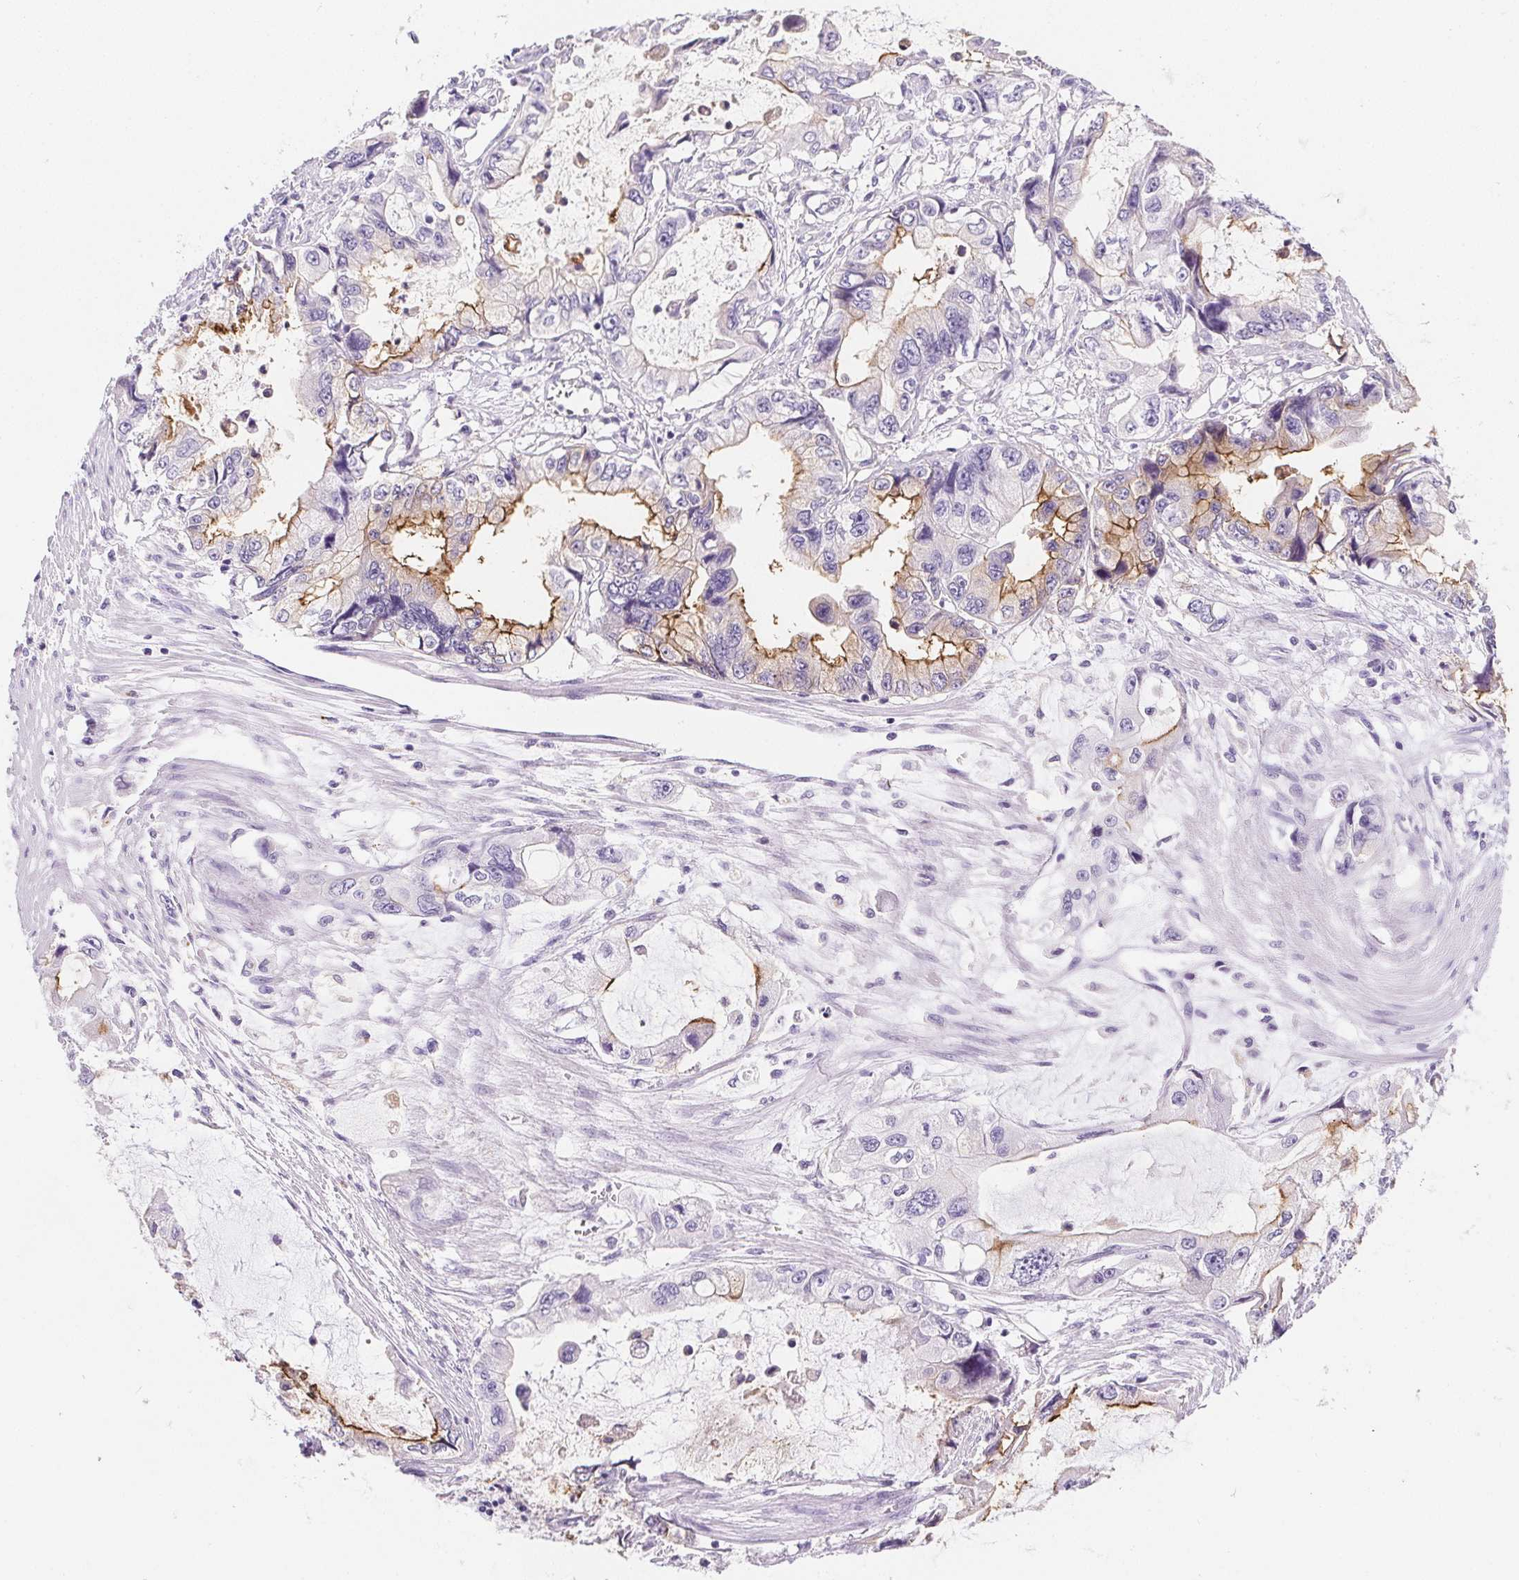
{"staining": {"intensity": "moderate", "quantity": "<25%", "location": "cytoplasmic/membranous"}, "tissue": "stomach cancer", "cell_type": "Tumor cells", "image_type": "cancer", "snomed": [{"axis": "morphology", "description": "Adenocarcinoma, NOS"}, {"axis": "topography", "description": "Pancreas"}, {"axis": "topography", "description": "Stomach, upper"}, {"axis": "topography", "description": "Stomach"}], "caption": "The histopathology image reveals a brown stain indicating the presence of a protein in the cytoplasmic/membranous of tumor cells in adenocarcinoma (stomach).", "gene": "AQP5", "patient": {"sex": "male", "age": 77}}